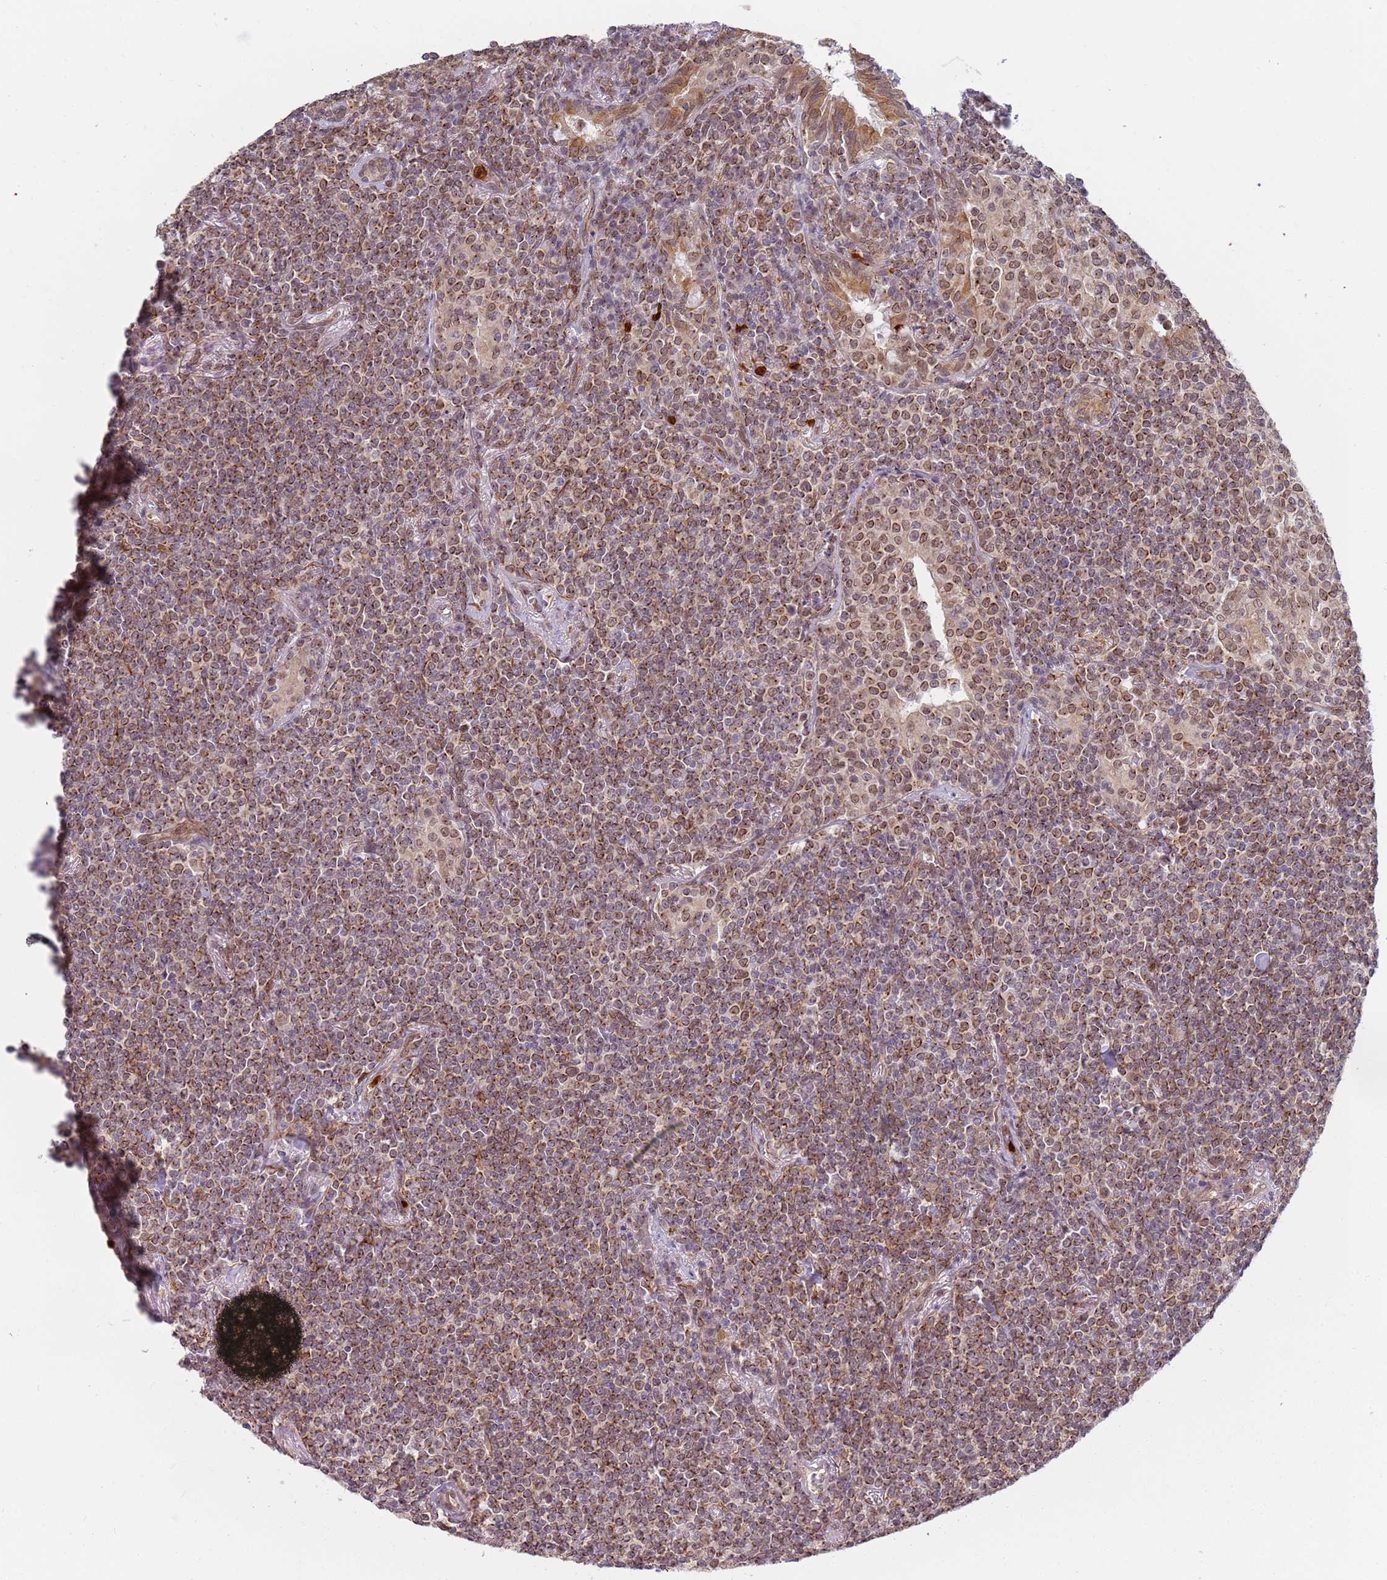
{"staining": {"intensity": "moderate", "quantity": ">75%", "location": "cytoplasmic/membranous"}, "tissue": "lymphoma", "cell_type": "Tumor cells", "image_type": "cancer", "snomed": [{"axis": "morphology", "description": "Malignant lymphoma, non-Hodgkin's type, Low grade"}, {"axis": "topography", "description": "Lung"}], "caption": "Immunohistochemistry of low-grade malignant lymphoma, non-Hodgkin's type exhibits medium levels of moderate cytoplasmic/membranous expression in about >75% of tumor cells. The staining was performed using DAB, with brown indicating positive protein expression. Nuclei are stained blue with hematoxylin.", "gene": "CEP170", "patient": {"sex": "female", "age": 71}}